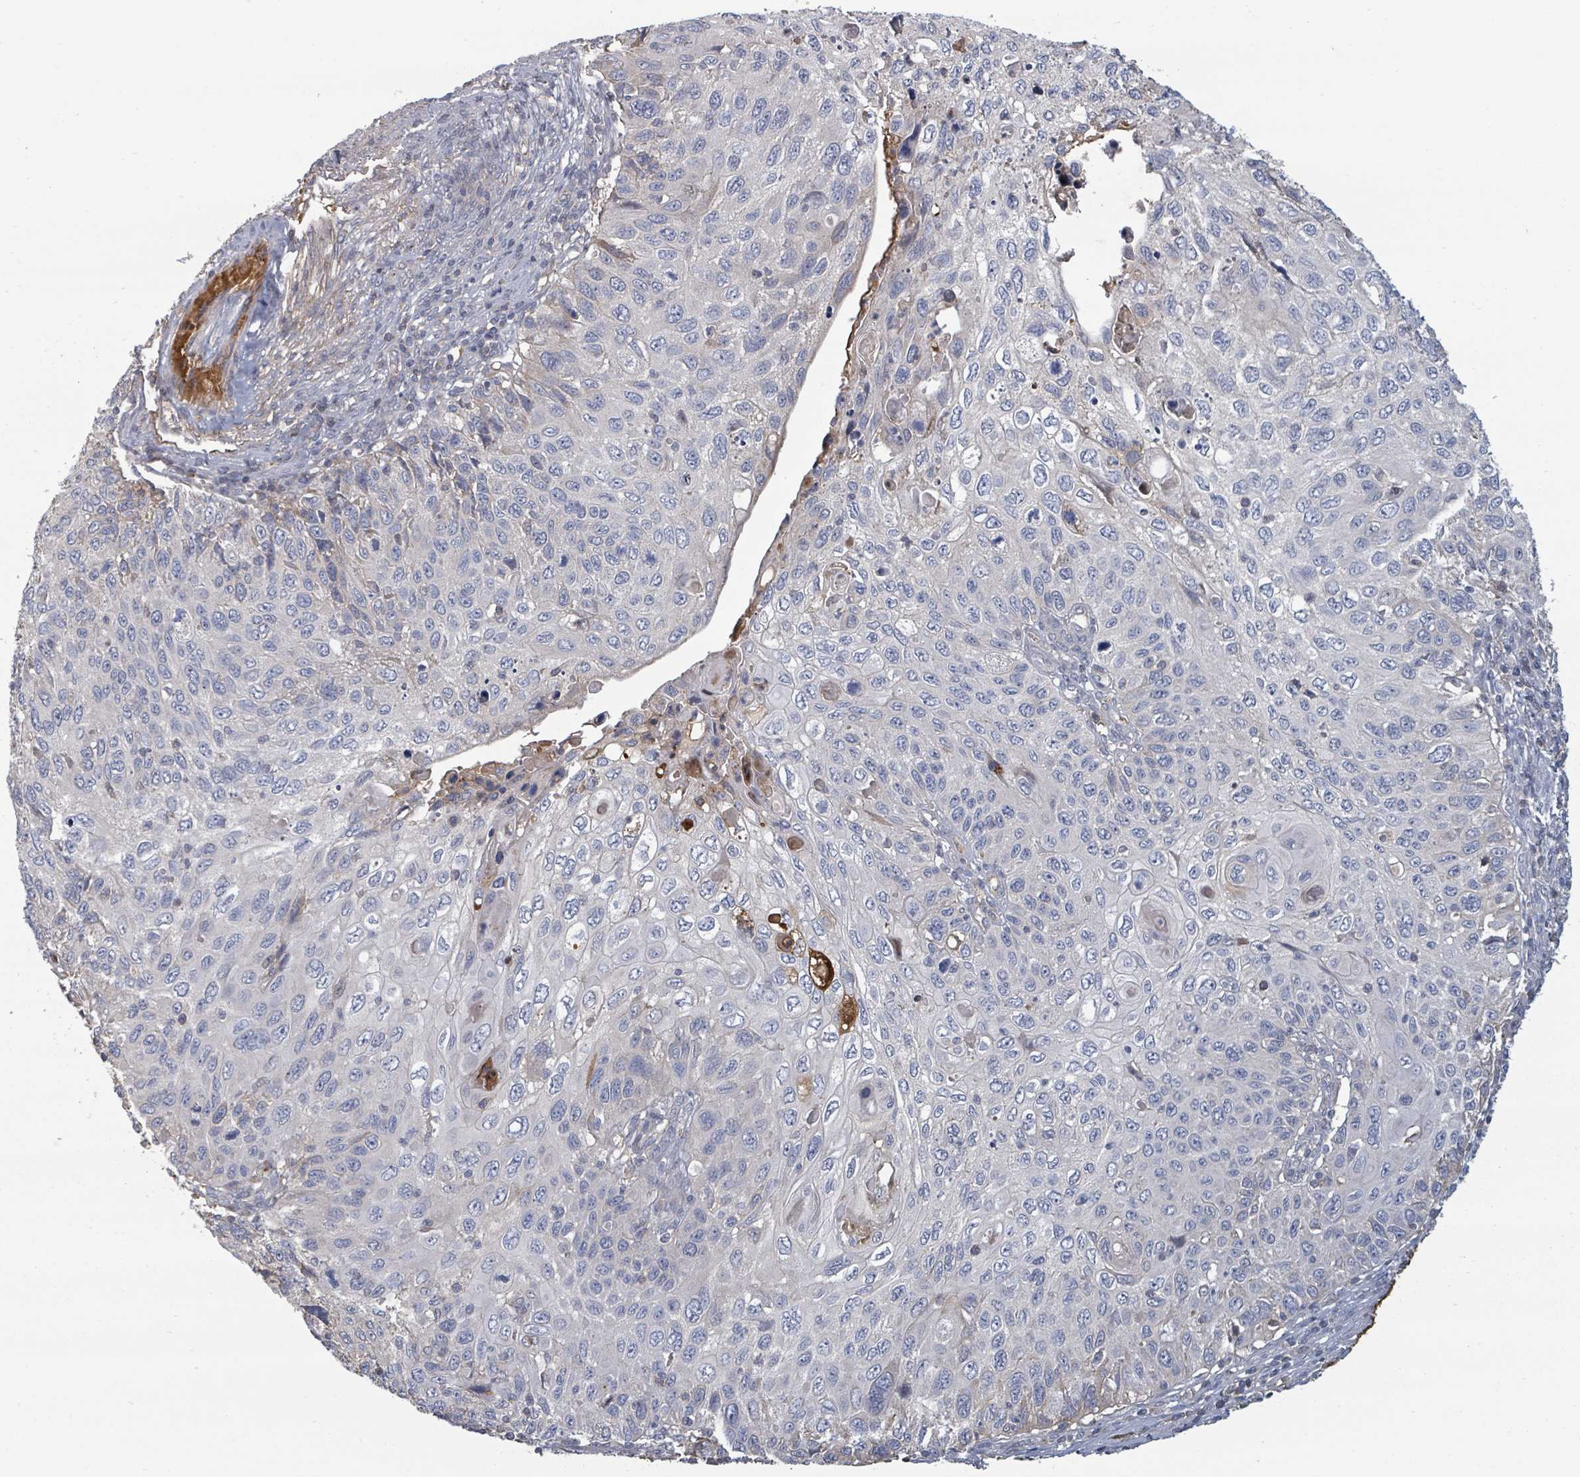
{"staining": {"intensity": "negative", "quantity": "none", "location": "none"}, "tissue": "cervical cancer", "cell_type": "Tumor cells", "image_type": "cancer", "snomed": [{"axis": "morphology", "description": "Squamous cell carcinoma, NOS"}, {"axis": "topography", "description": "Cervix"}], "caption": "DAB (3,3'-diaminobenzidine) immunohistochemical staining of cervical cancer demonstrates no significant expression in tumor cells.", "gene": "GABBR1", "patient": {"sex": "female", "age": 70}}